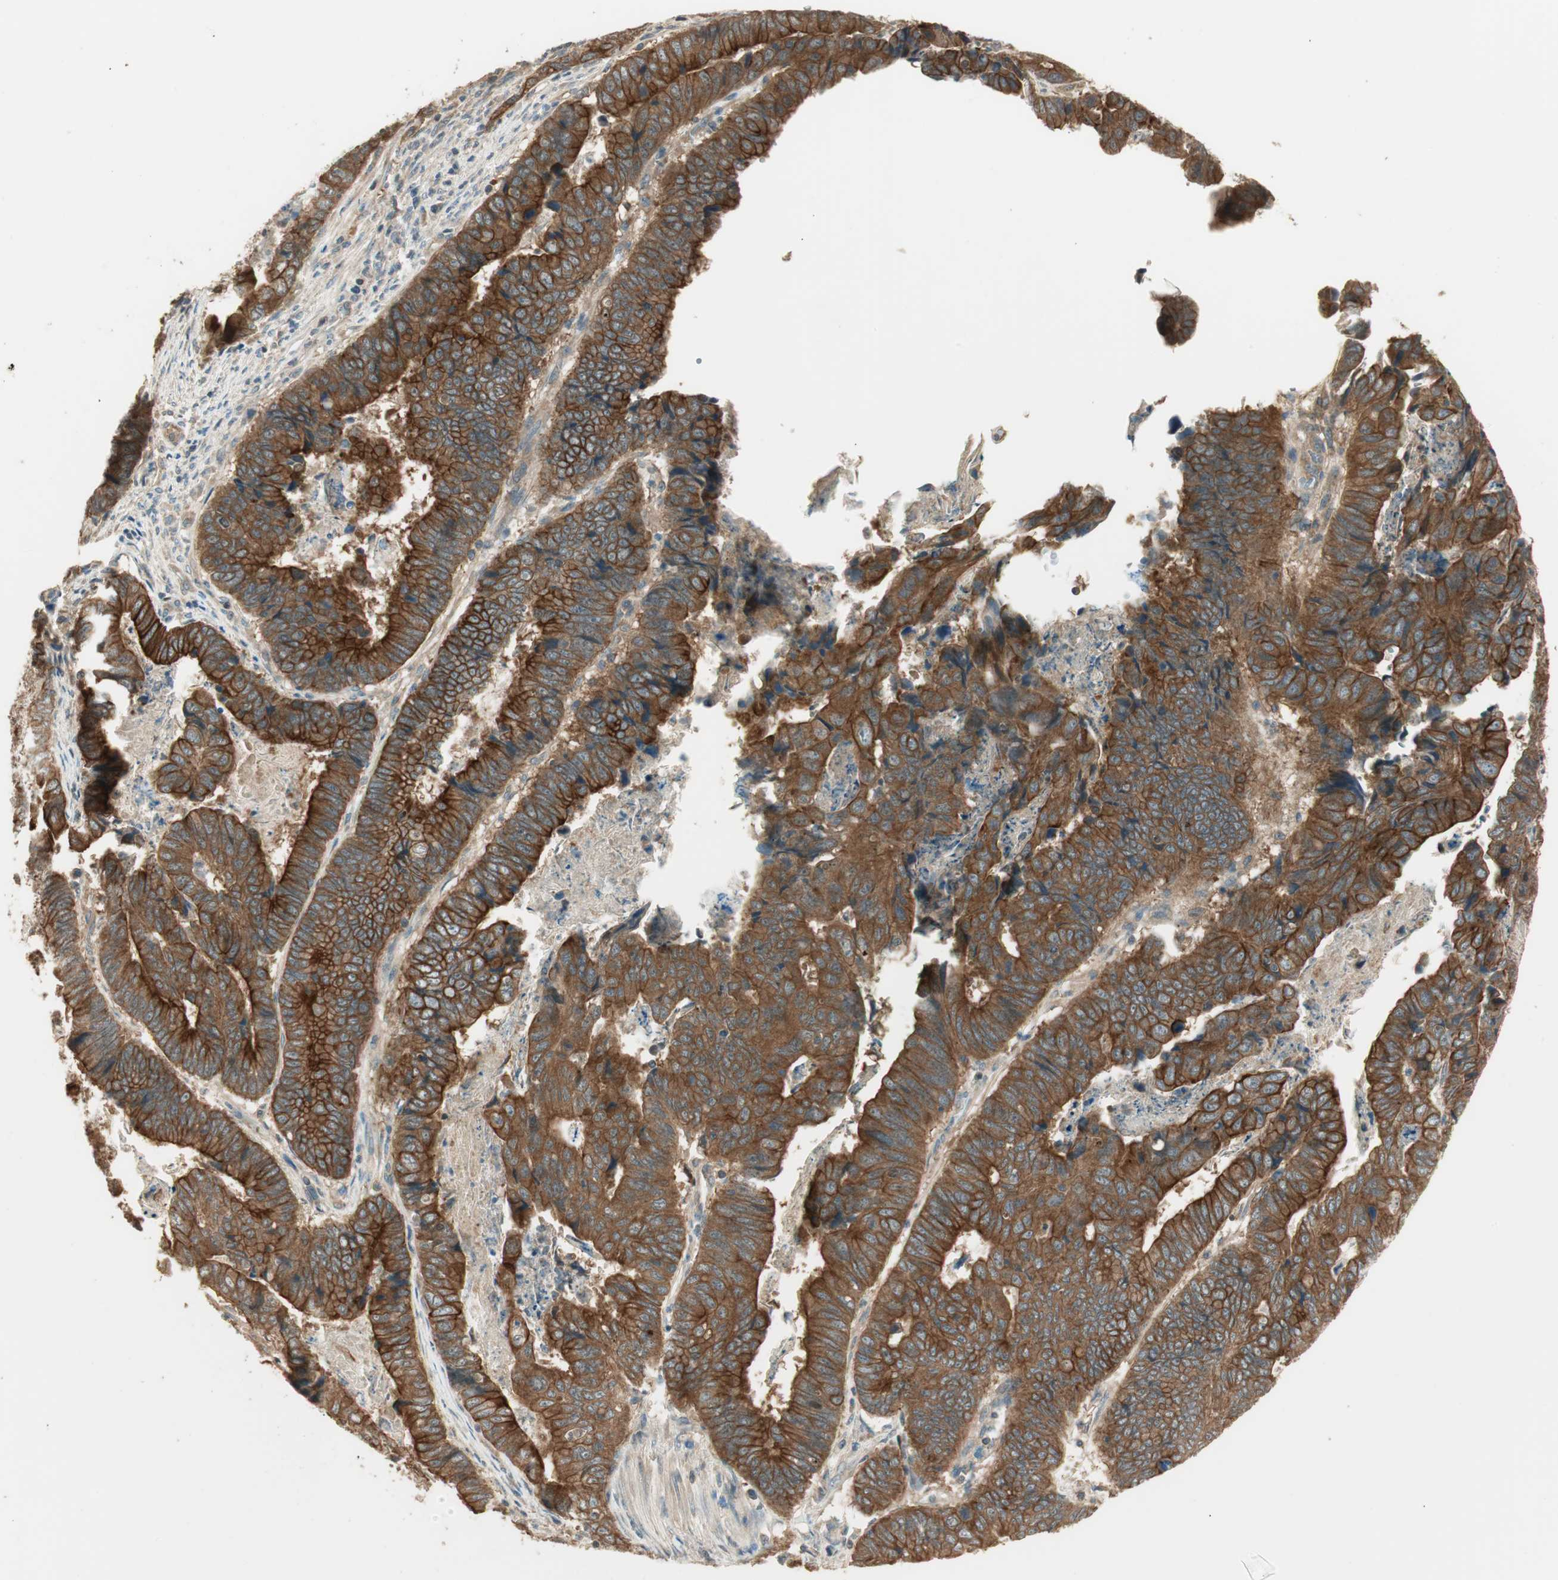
{"staining": {"intensity": "strong", "quantity": ">75%", "location": "cytoplasmic/membranous"}, "tissue": "stomach cancer", "cell_type": "Tumor cells", "image_type": "cancer", "snomed": [{"axis": "morphology", "description": "Adenocarcinoma, NOS"}, {"axis": "topography", "description": "Stomach, lower"}], "caption": "This micrograph exhibits adenocarcinoma (stomach) stained with IHC to label a protein in brown. The cytoplasmic/membranous of tumor cells show strong positivity for the protein. Nuclei are counter-stained blue.", "gene": "PFDN5", "patient": {"sex": "male", "age": 77}}